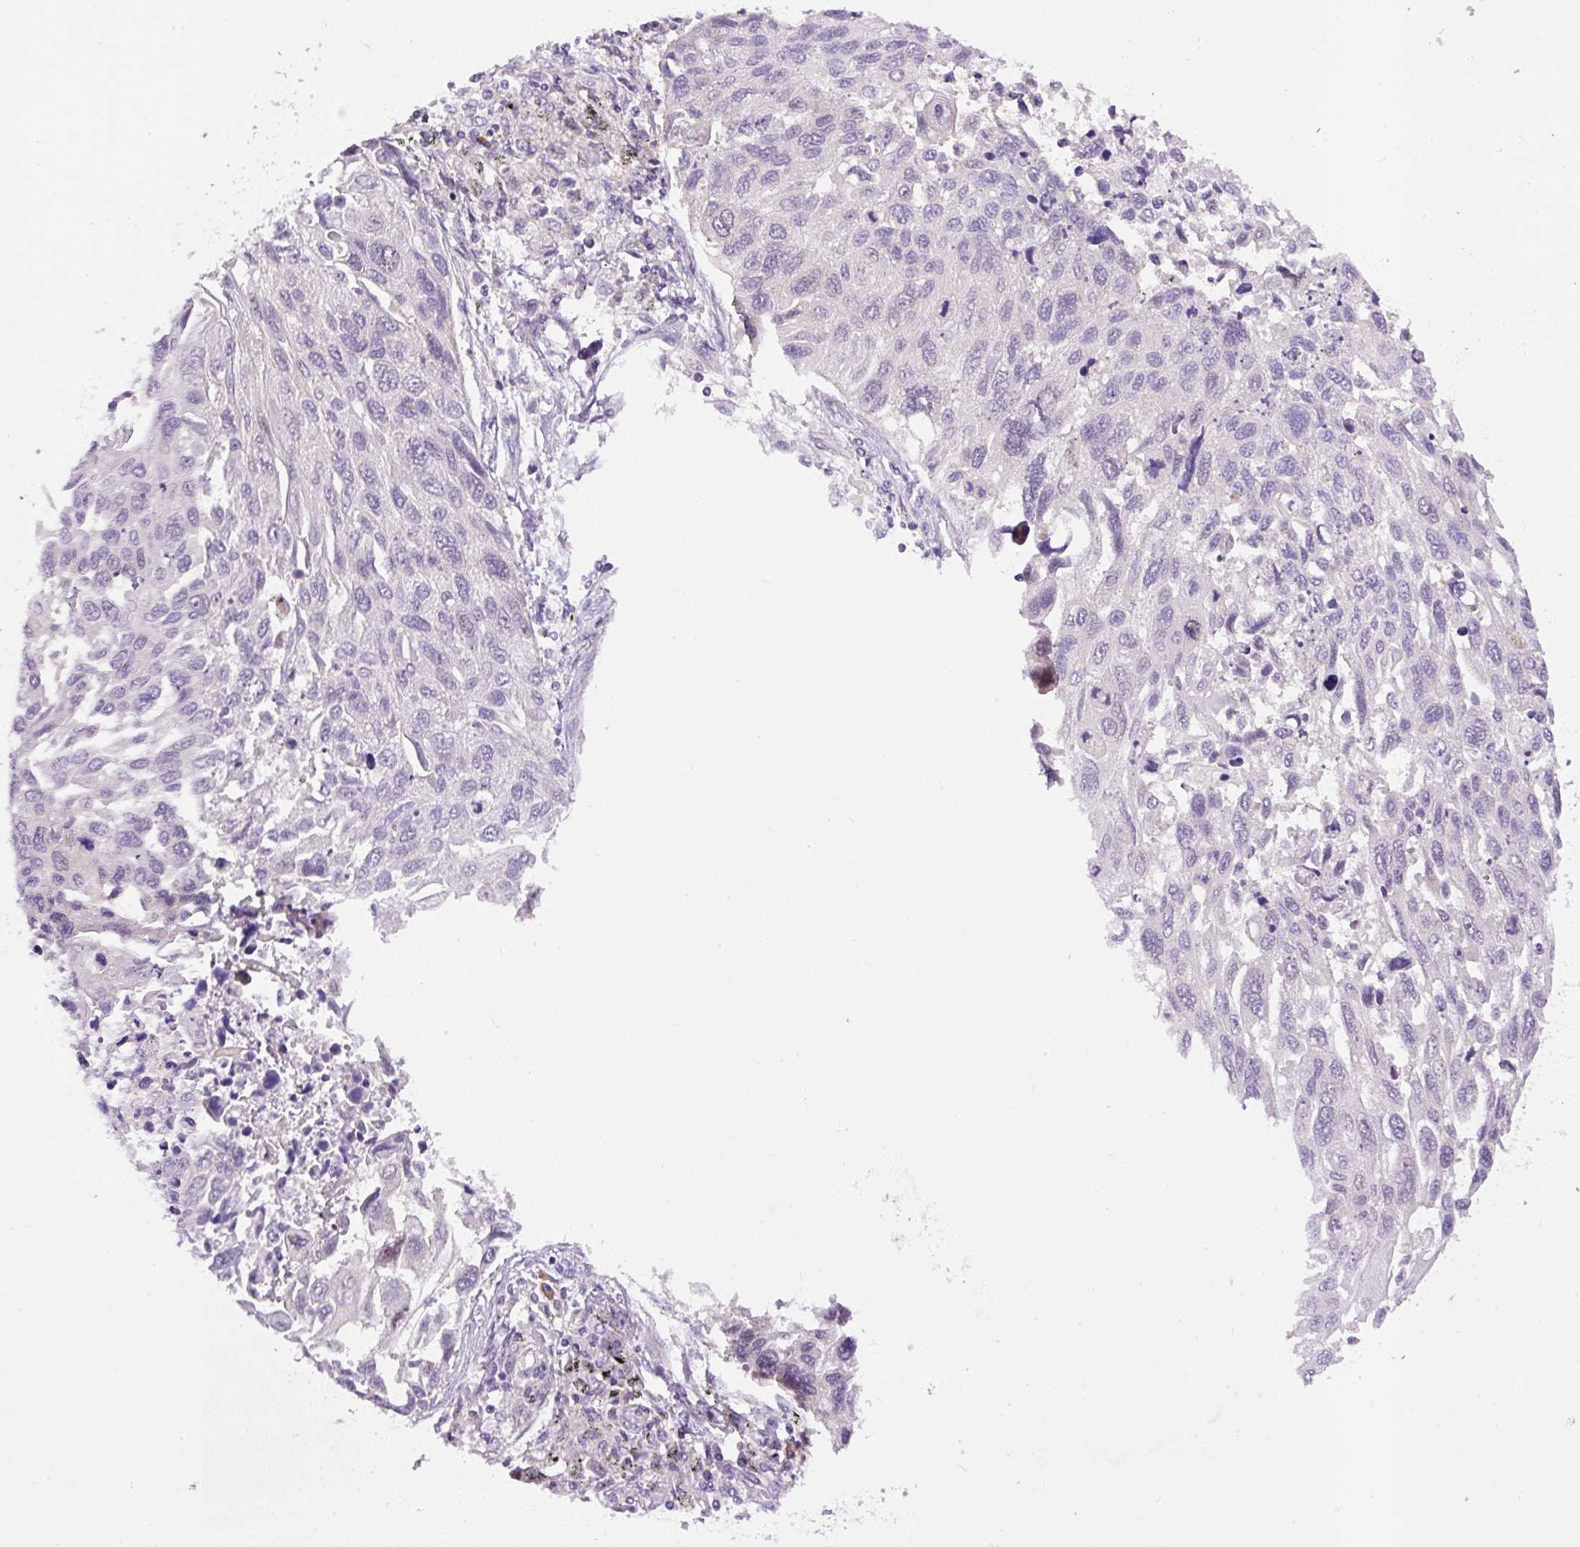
{"staining": {"intensity": "negative", "quantity": "none", "location": "none"}, "tissue": "lung cancer", "cell_type": "Tumor cells", "image_type": "cancer", "snomed": [{"axis": "morphology", "description": "Squamous cell carcinoma, NOS"}, {"axis": "topography", "description": "Lung"}], "caption": "Immunohistochemical staining of human lung cancer demonstrates no significant staining in tumor cells.", "gene": "LHFPL5", "patient": {"sex": "male", "age": 62}}